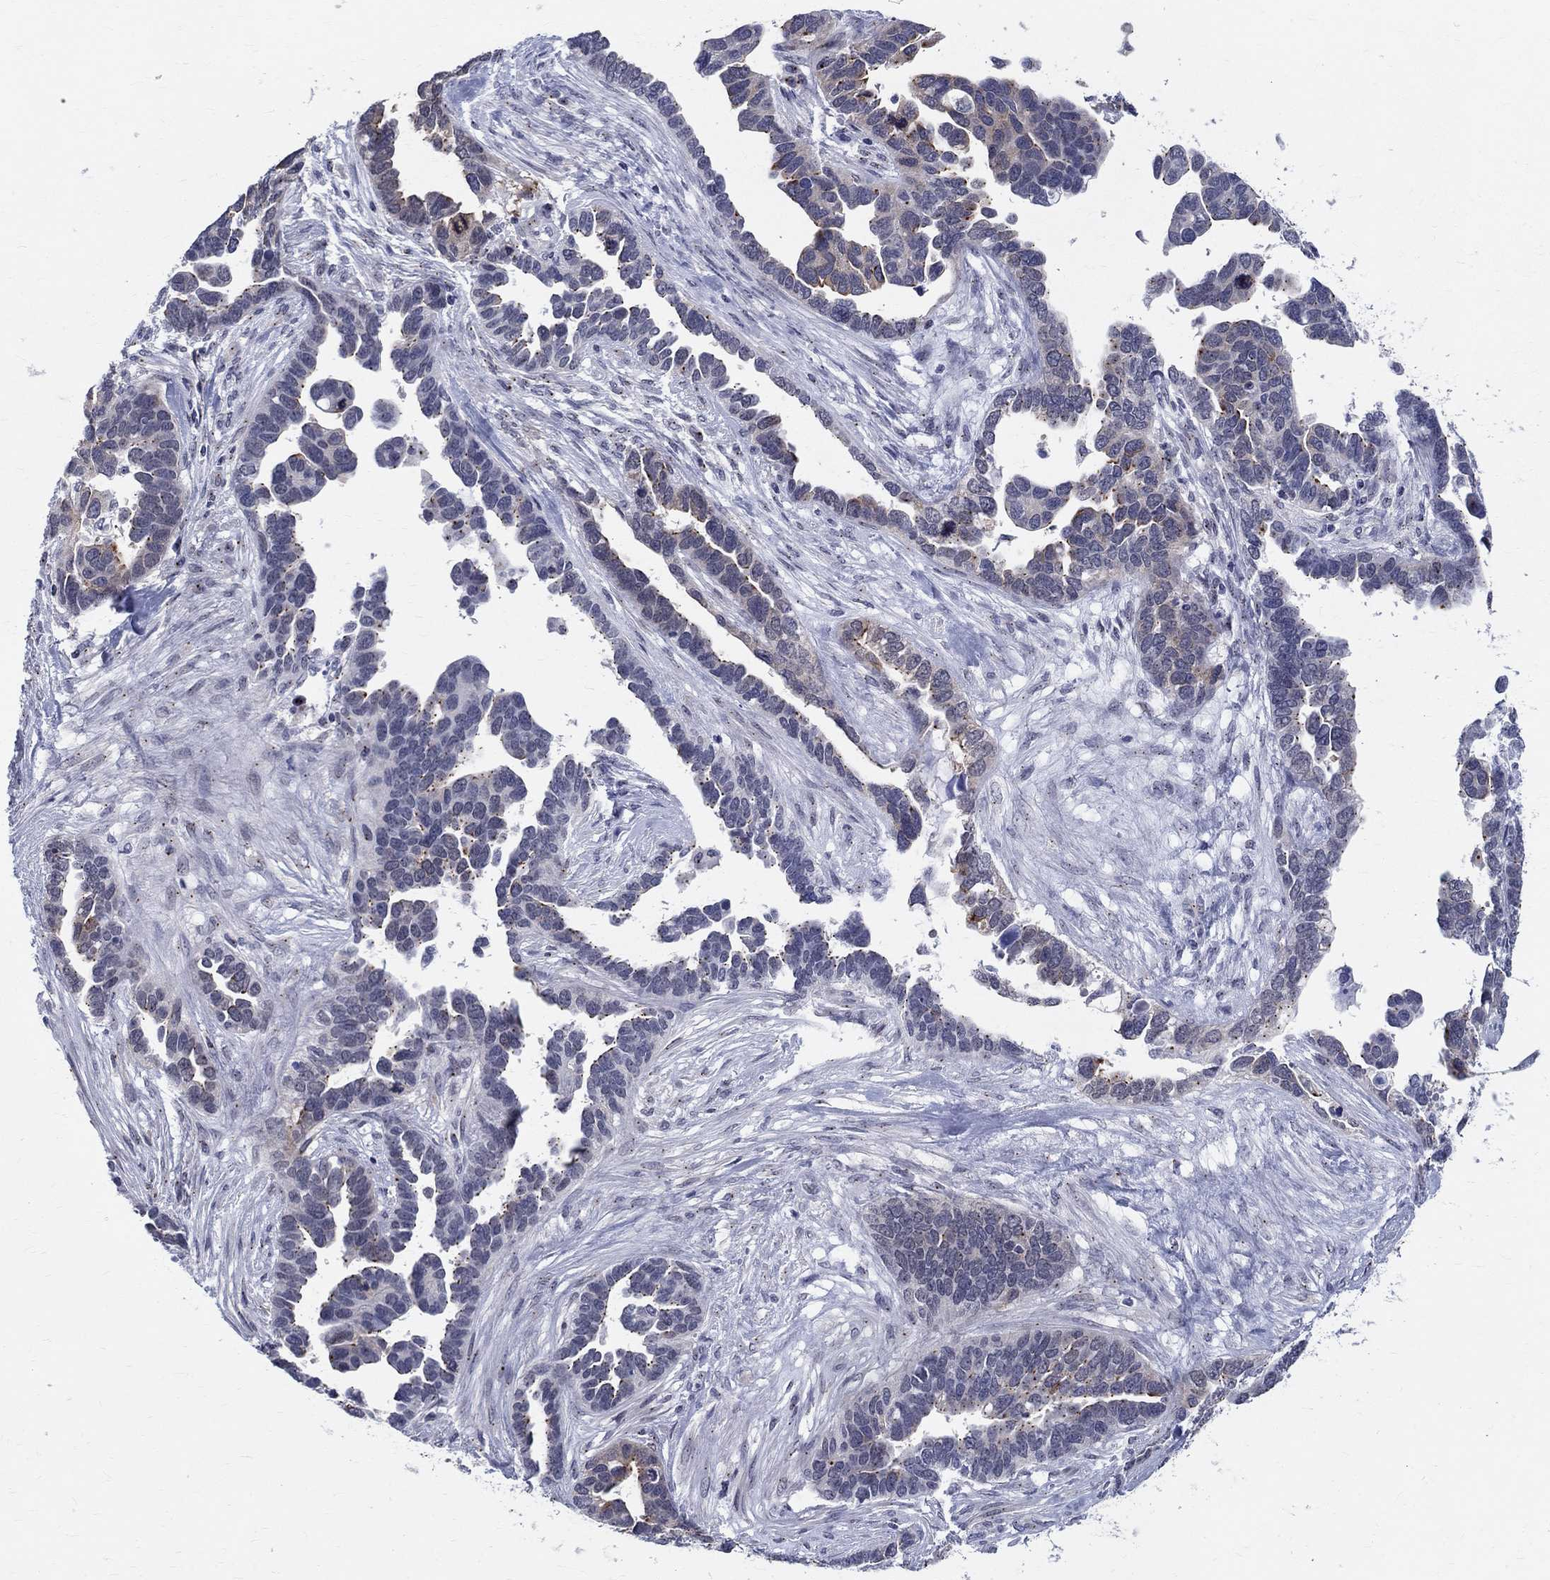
{"staining": {"intensity": "weak", "quantity": "<25%", "location": "cytoplasmic/membranous"}, "tissue": "ovarian cancer", "cell_type": "Tumor cells", "image_type": "cancer", "snomed": [{"axis": "morphology", "description": "Cystadenocarcinoma, serous, NOS"}, {"axis": "topography", "description": "Ovary"}], "caption": "Tumor cells are negative for brown protein staining in ovarian cancer.", "gene": "CEP43", "patient": {"sex": "female", "age": 54}}